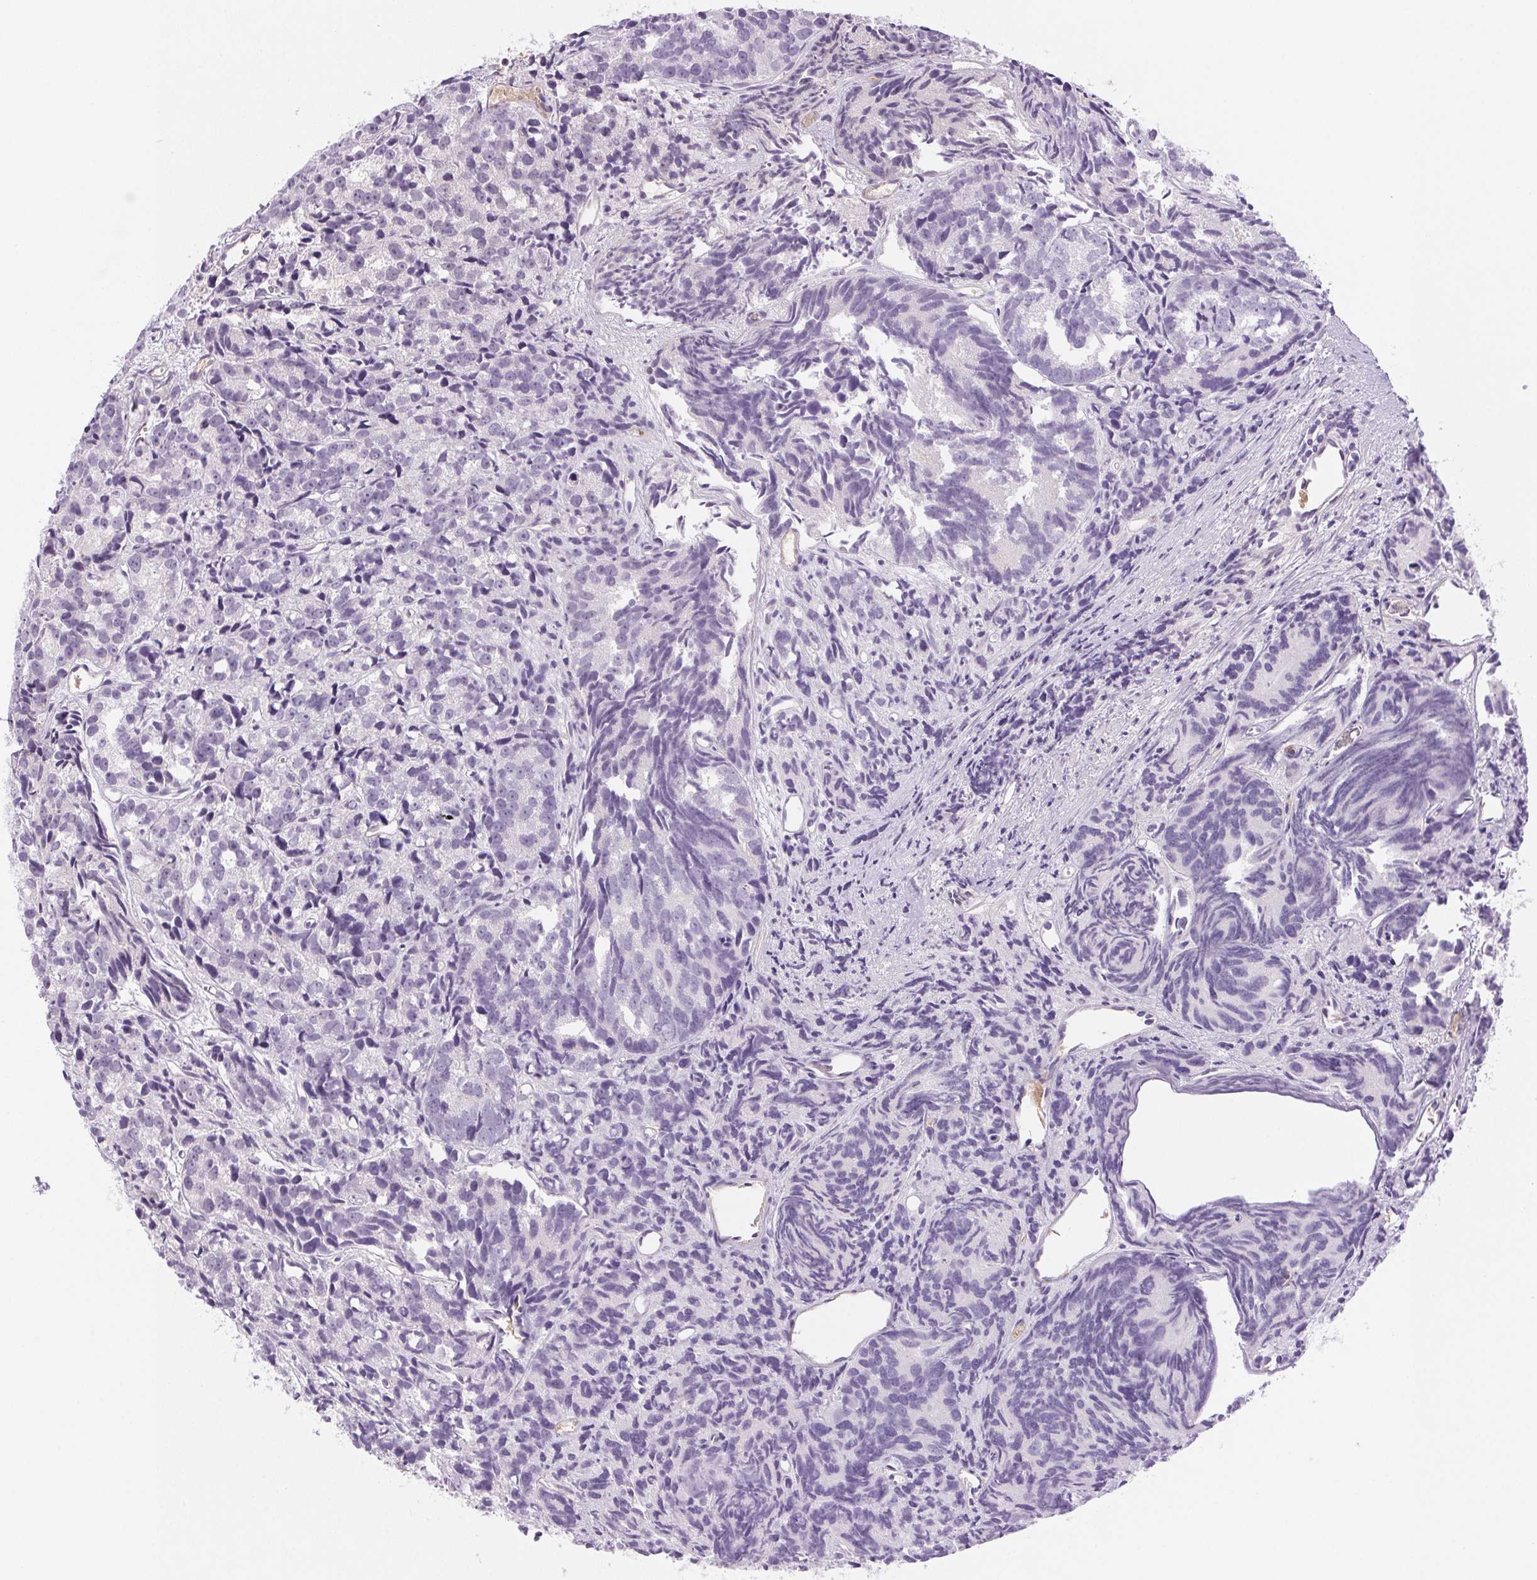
{"staining": {"intensity": "negative", "quantity": "none", "location": "none"}, "tissue": "prostate cancer", "cell_type": "Tumor cells", "image_type": "cancer", "snomed": [{"axis": "morphology", "description": "Adenocarcinoma, High grade"}, {"axis": "topography", "description": "Prostate"}], "caption": "Immunohistochemistry micrograph of human prostate adenocarcinoma (high-grade) stained for a protein (brown), which exhibits no expression in tumor cells.", "gene": "IFIT1B", "patient": {"sex": "male", "age": 77}}